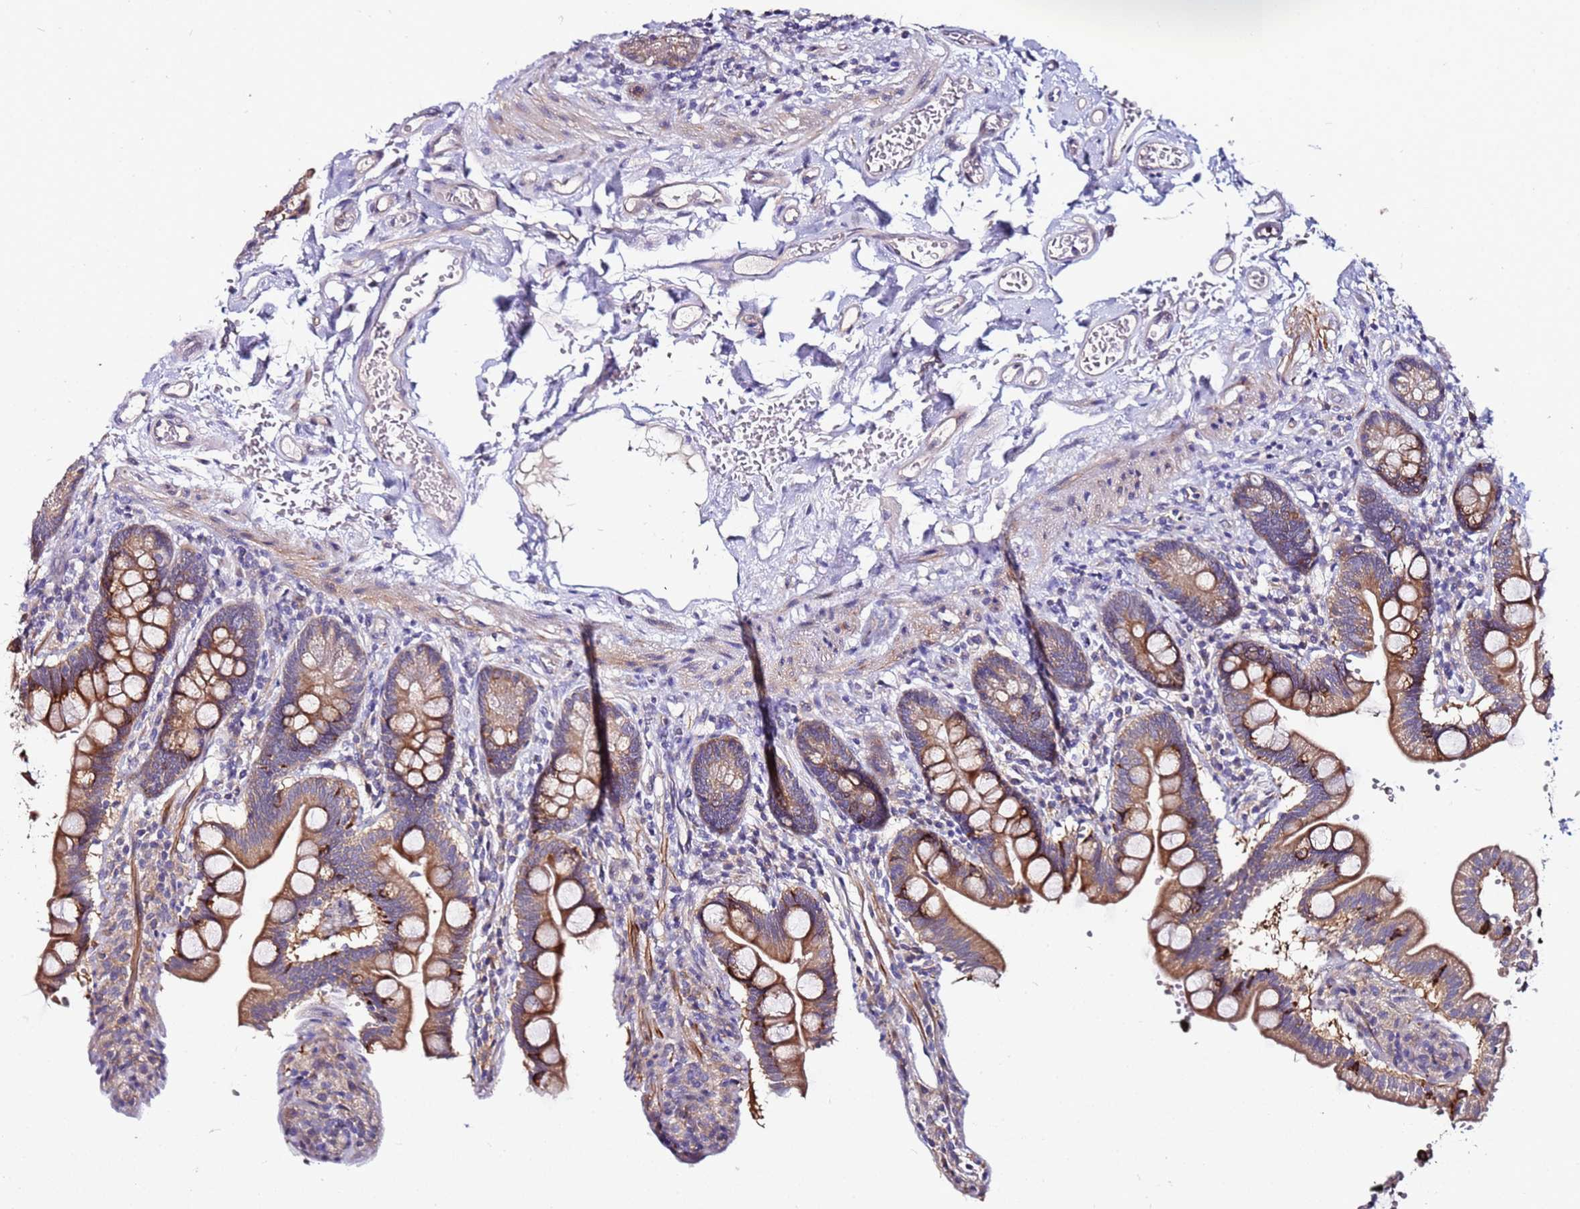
{"staining": {"intensity": "moderate", "quantity": ">75%", "location": "cytoplasmic/membranous"}, "tissue": "small intestine", "cell_type": "Glandular cells", "image_type": "normal", "snomed": [{"axis": "morphology", "description": "Normal tissue, NOS"}, {"axis": "topography", "description": "Small intestine"}], "caption": "Small intestine stained with IHC exhibits moderate cytoplasmic/membranous expression in about >75% of glandular cells.", "gene": "SRRM5", "patient": {"sex": "female", "age": 64}}